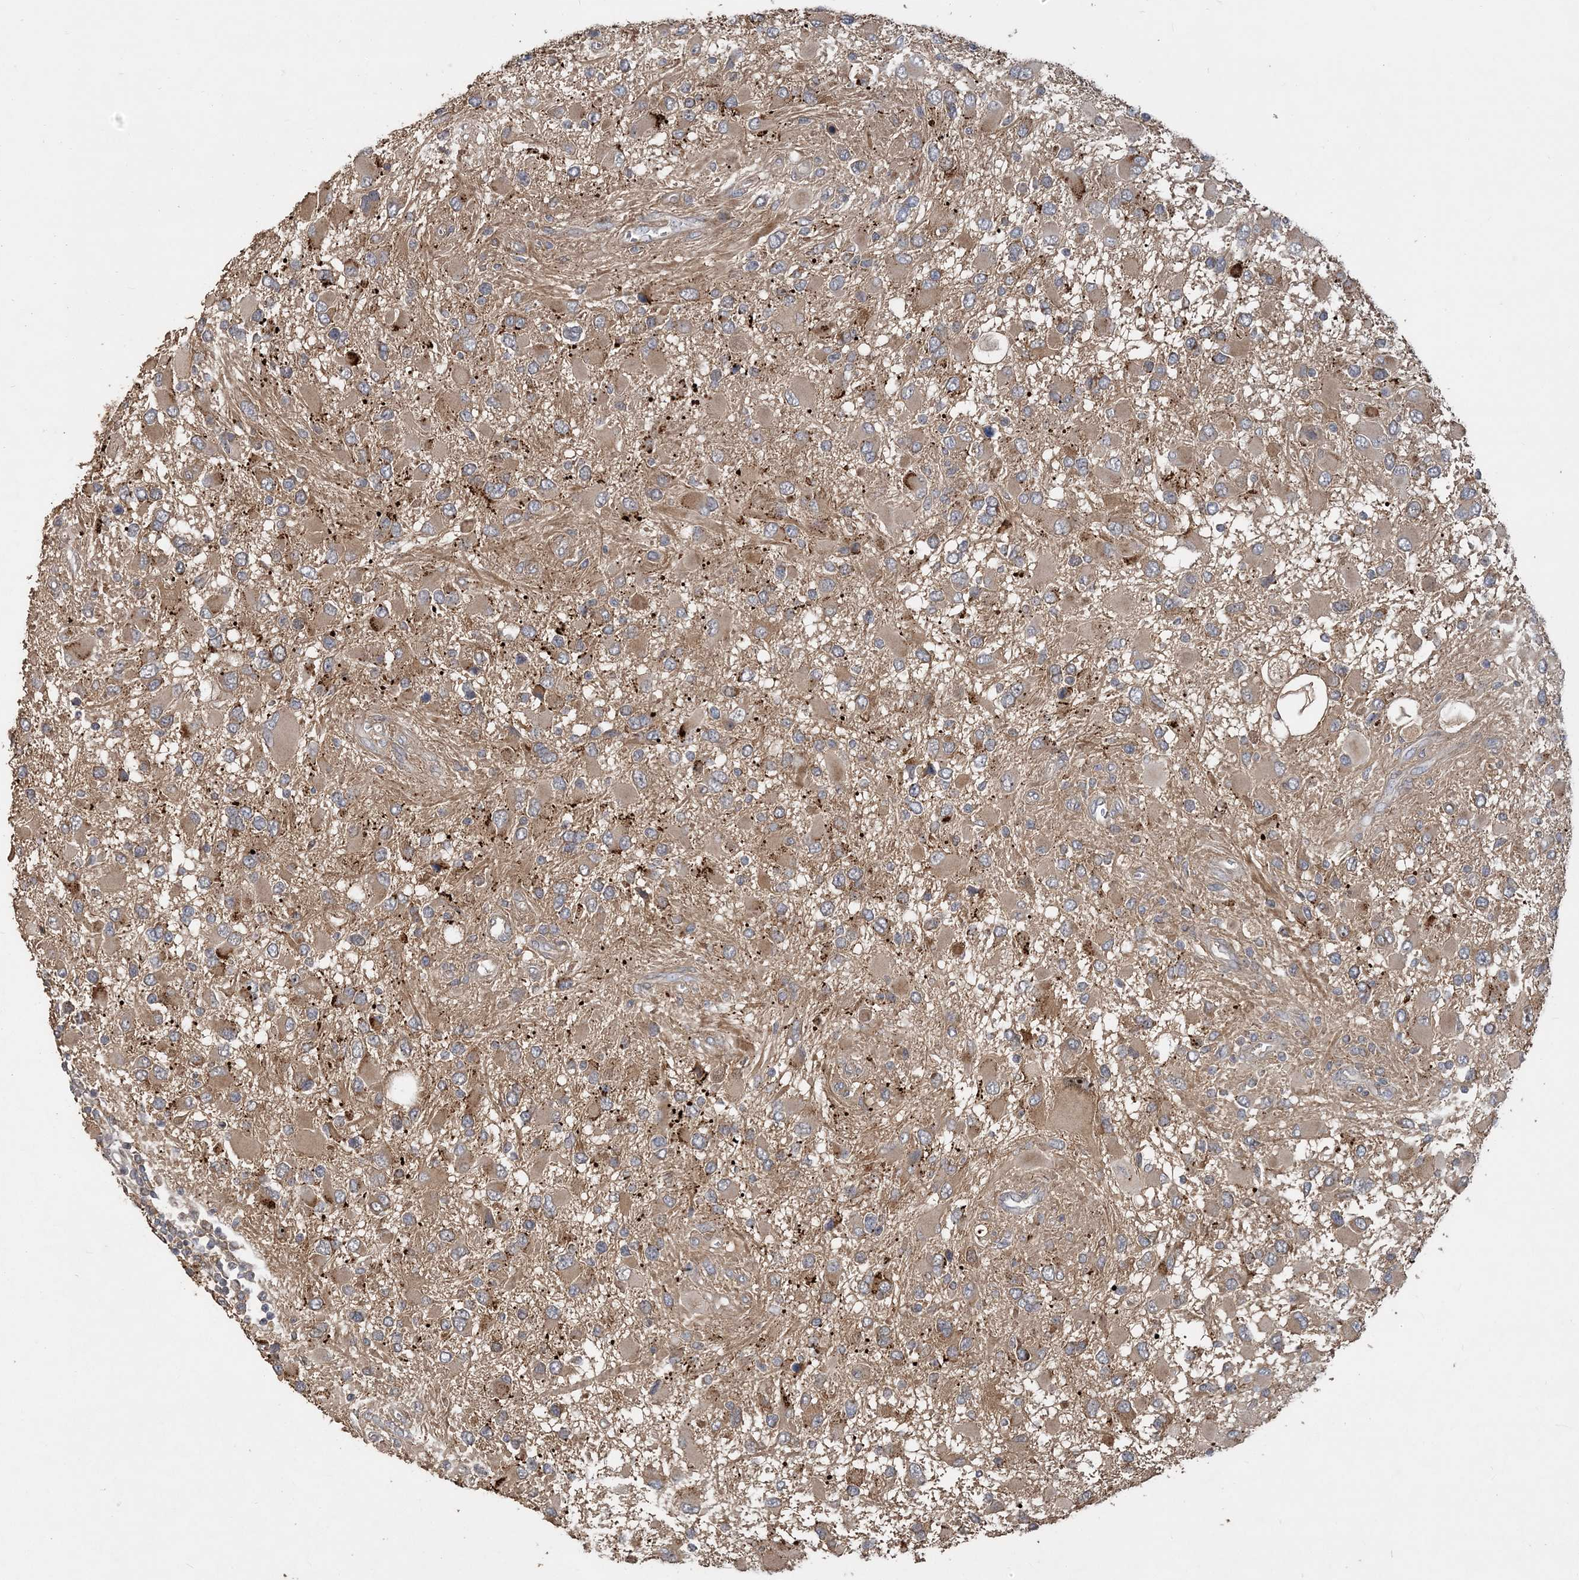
{"staining": {"intensity": "moderate", "quantity": ">75%", "location": "cytoplasmic/membranous"}, "tissue": "glioma", "cell_type": "Tumor cells", "image_type": "cancer", "snomed": [{"axis": "morphology", "description": "Glioma, malignant, High grade"}, {"axis": "topography", "description": "Brain"}], "caption": "The image displays a brown stain indicating the presence of a protein in the cytoplasmic/membranous of tumor cells in malignant high-grade glioma.", "gene": "TRAIP", "patient": {"sex": "male", "age": 53}}